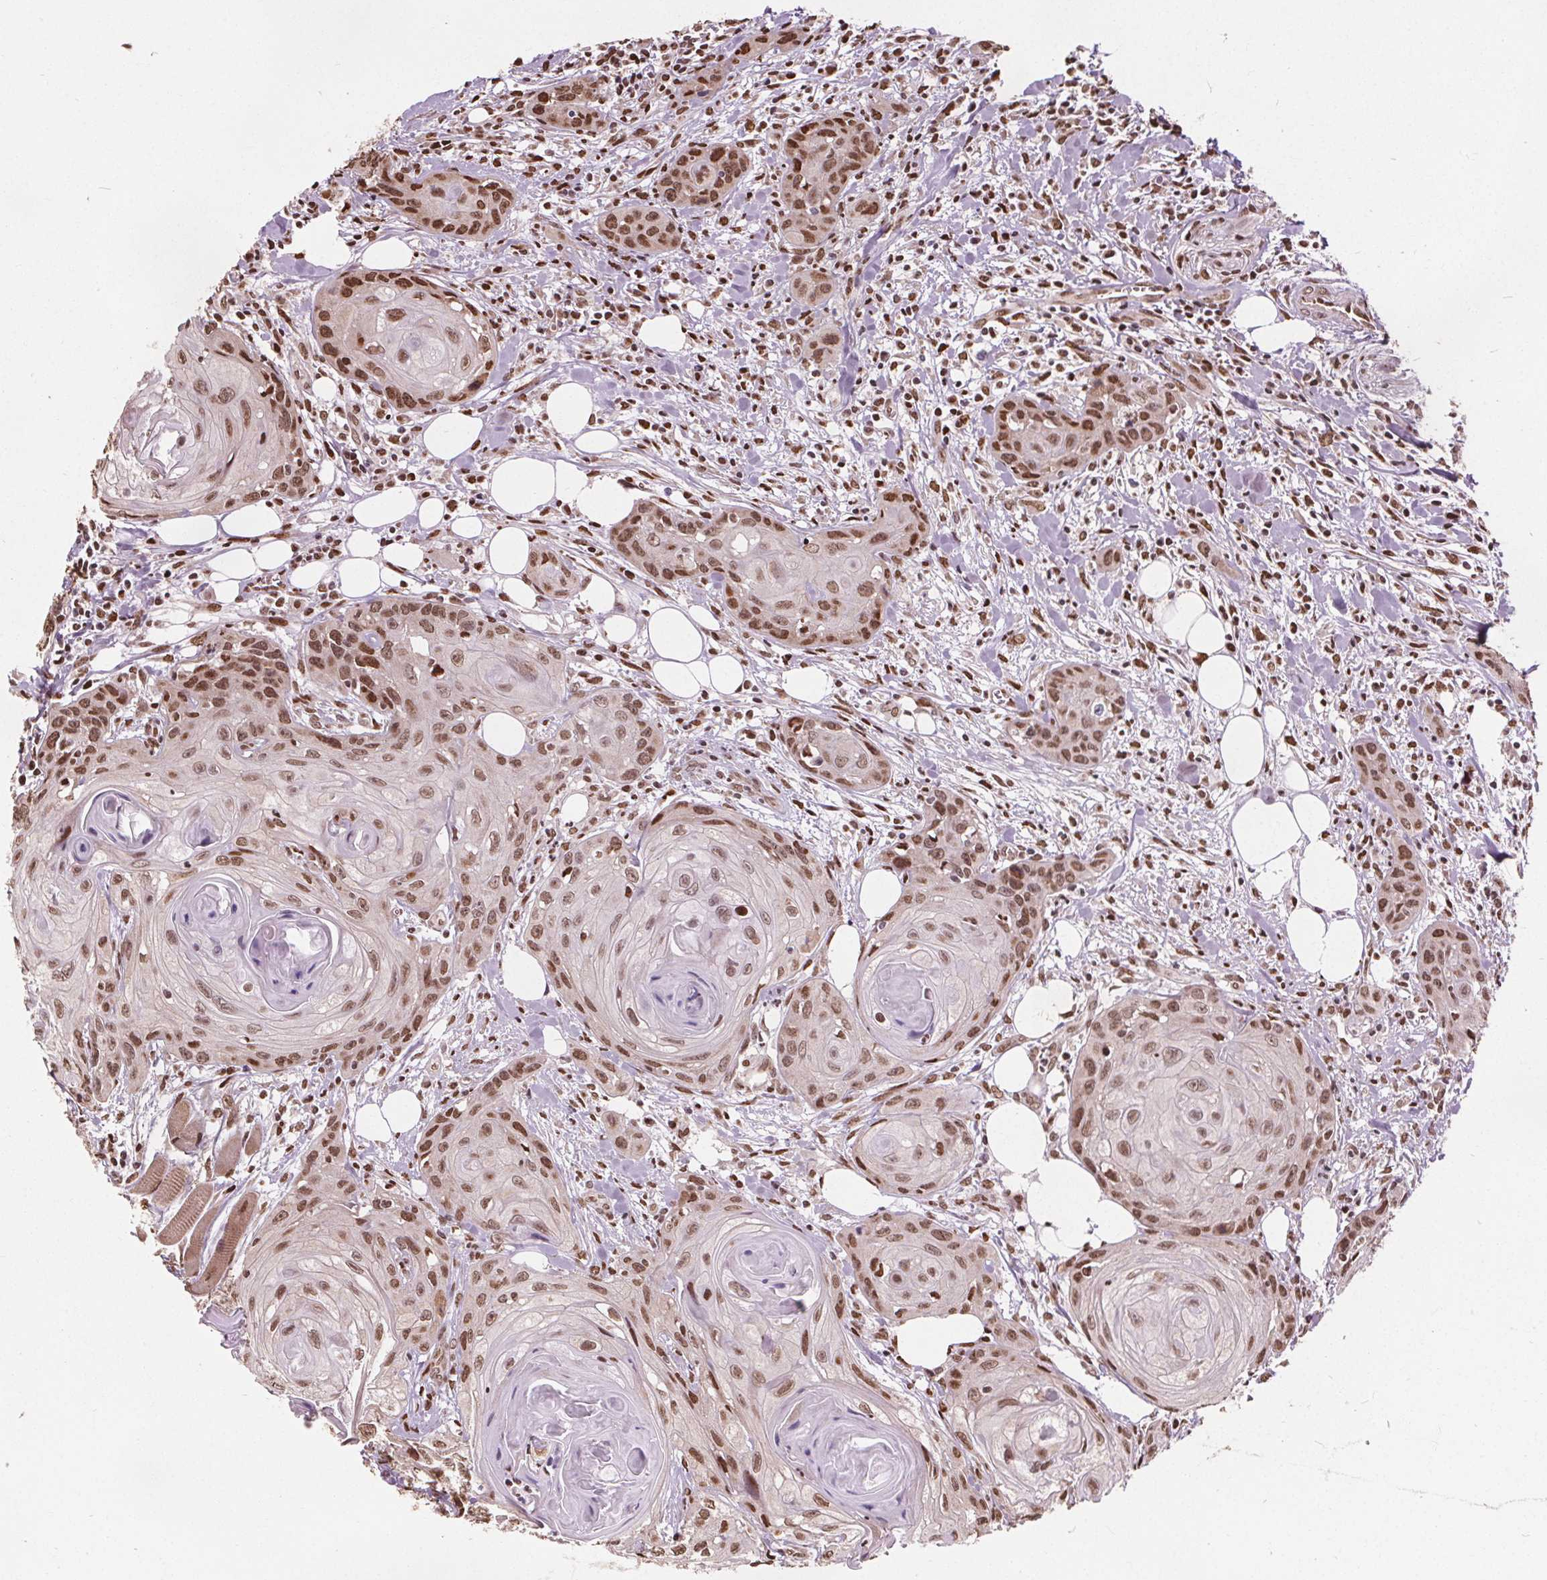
{"staining": {"intensity": "moderate", "quantity": ">75%", "location": "nuclear"}, "tissue": "head and neck cancer", "cell_type": "Tumor cells", "image_type": "cancer", "snomed": [{"axis": "morphology", "description": "Squamous cell carcinoma, NOS"}, {"axis": "topography", "description": "Oral tissue"}, {"axis": "topography", "description": "Head-Neck"}], "caption": "The image reveals immunohistochemical staining of squamous cell carcinoma (head and neck). There is moderate nuclear expression is identified in about >75% of tumor cells.", "gene": "ISLR2", "patient": {"sex": "male", "age": 58}}